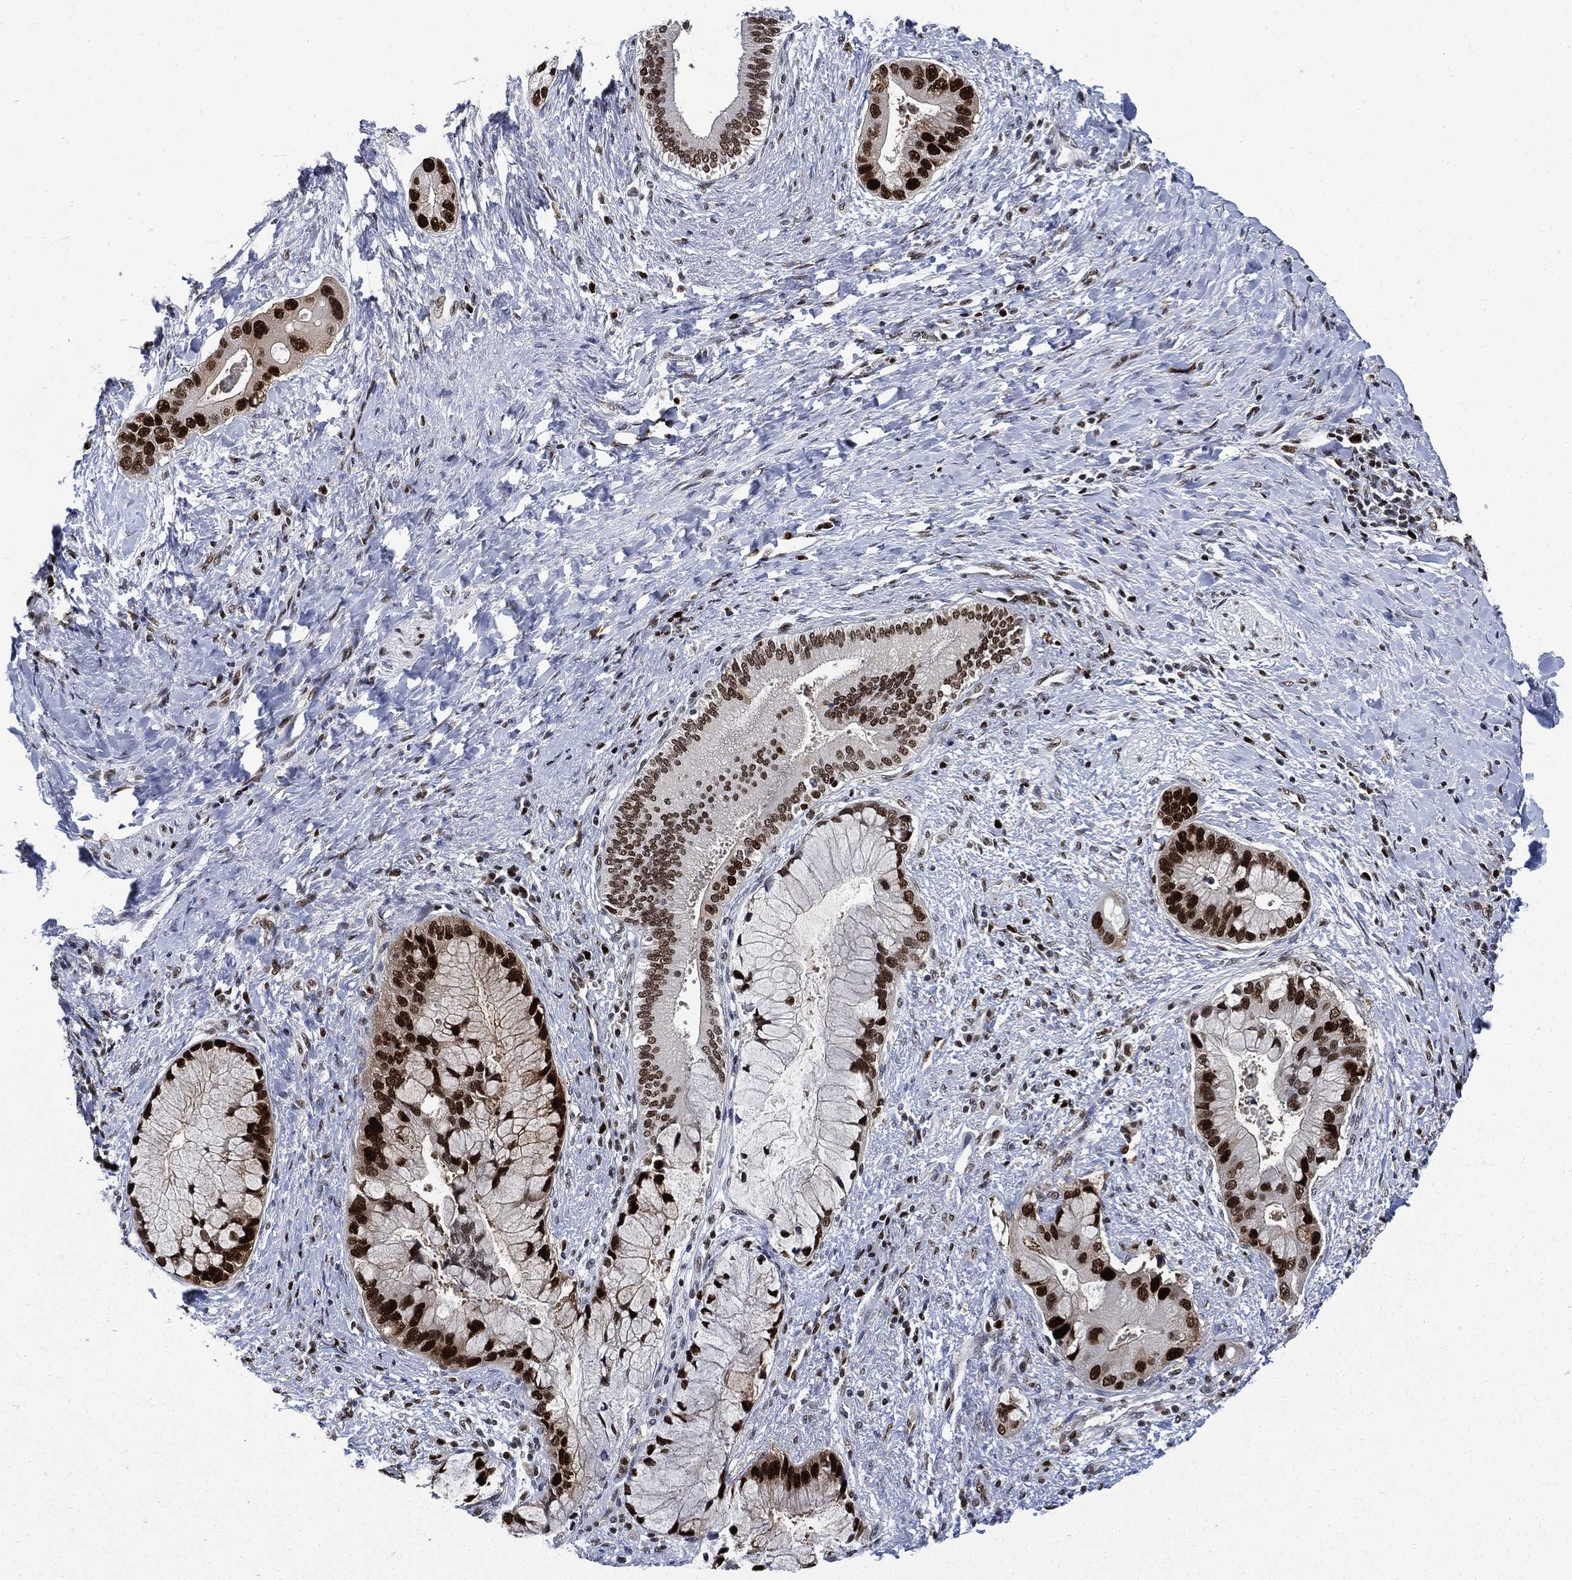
{"staining": {"intensity": "strong", "quantity": ">75%", "location": "nuclear"}, "tissue": "liver cancer", "cell_type": "Tumor cells", "image_type": "cancer", "snomed": [{"axis": "morphology", "description": "Normal tissue, NOS"}, {"axis": "morphology", "description": "Cholangiocarcinoma"}, {"axis": "topography", "description": "Liver"}, {"axis": "topography", "description": "Peripheral nerve tissue"}], "caption": "Liver cancer stained for a protein displays strong nuclear positivity in tumor cells.", "gene": "PCNA", "patient": {"sex": "male", "age": 50}}